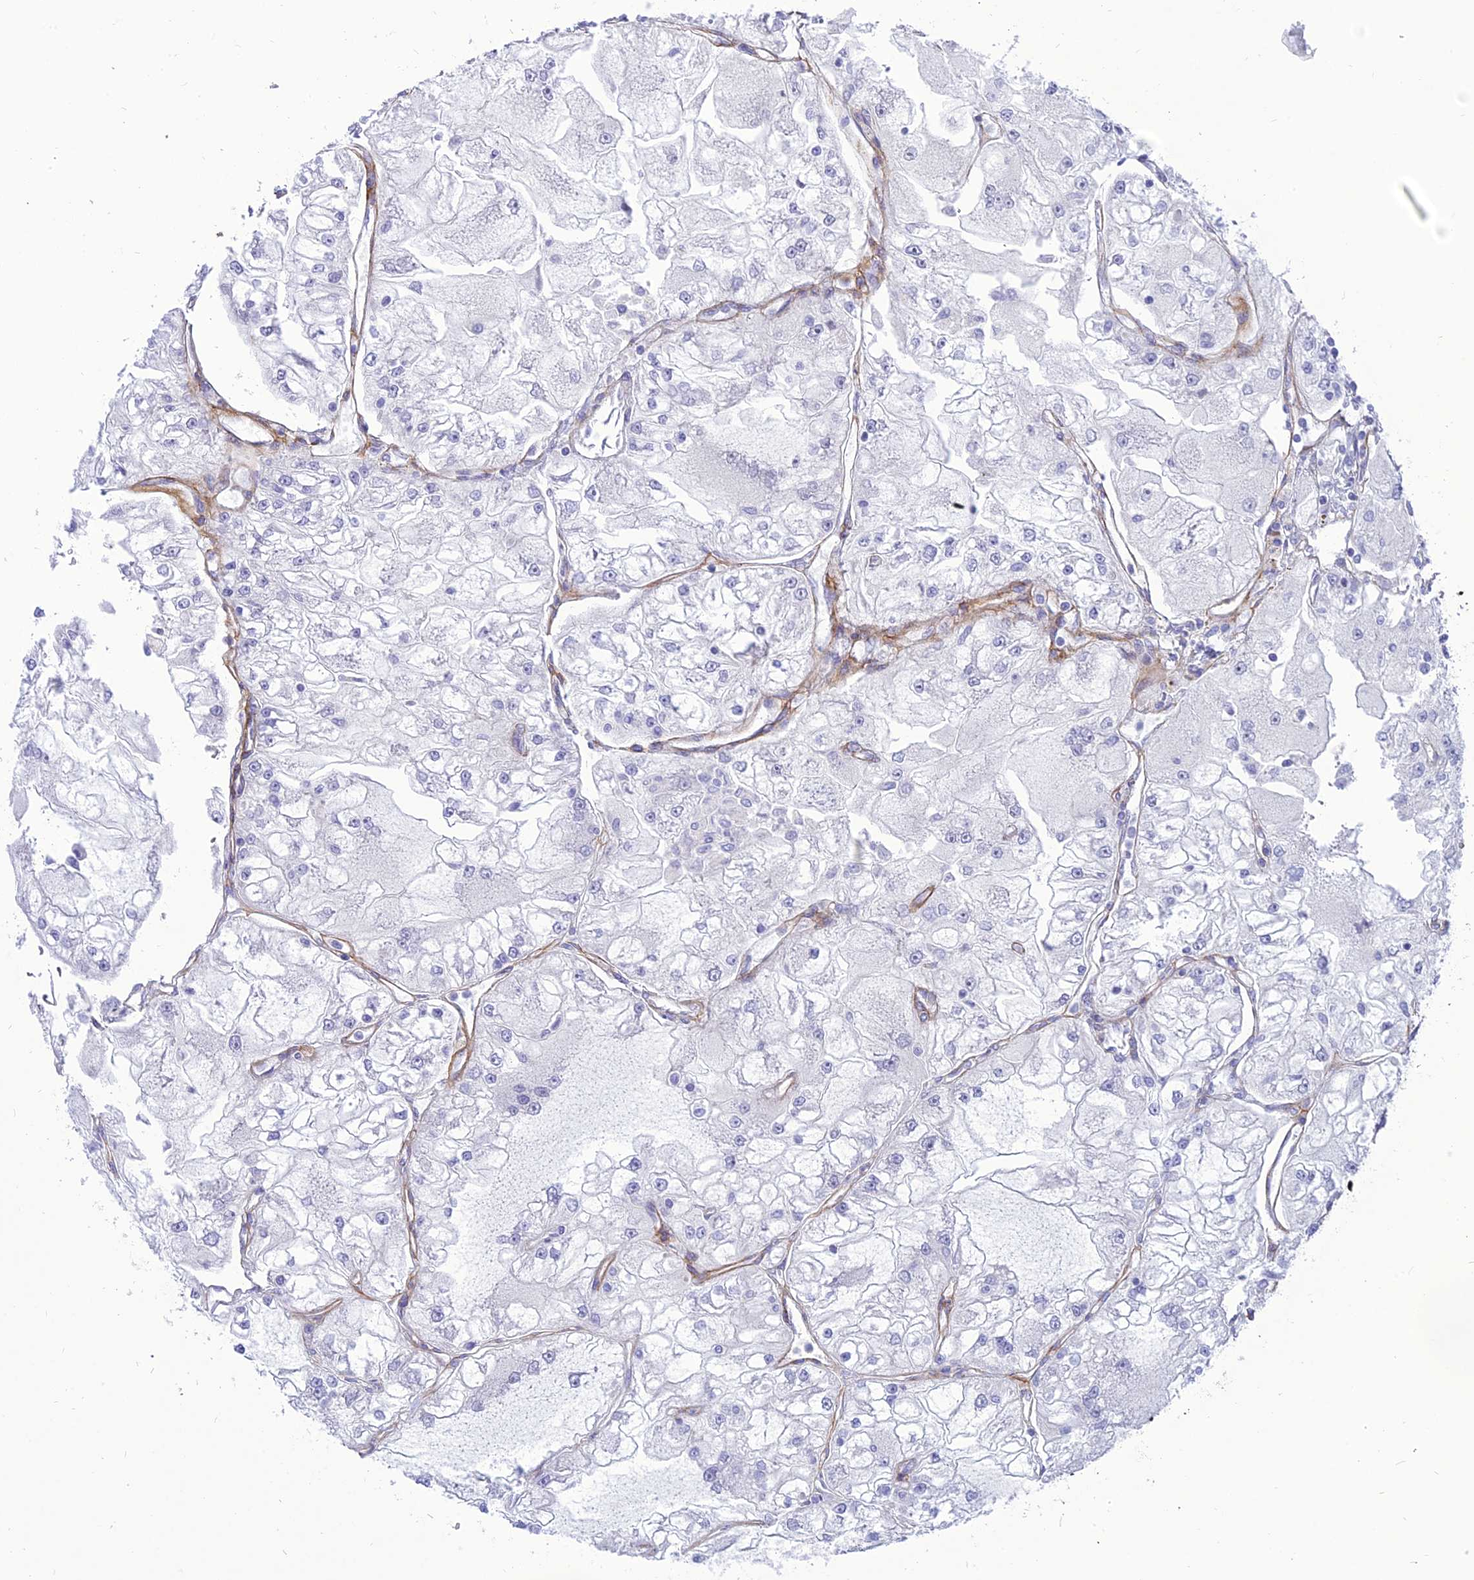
{"staining": {"intensity": "negative", "quantity": "none", "location": "none"}, "tissue": "renal cancer", "cell_type": "Tumor cells", "image_type": "cancer", "snomed": [{"axis": "morphology", "description": "Adenocarcinoma, NOS"}, {"axis": "topography", "description": "Kidney"}], "caption": "Tumor cells show no significant expression in renal adenocarcinoma.", "gene": "MBD3L1", "patient": {"sex": "female", "age": 72}}